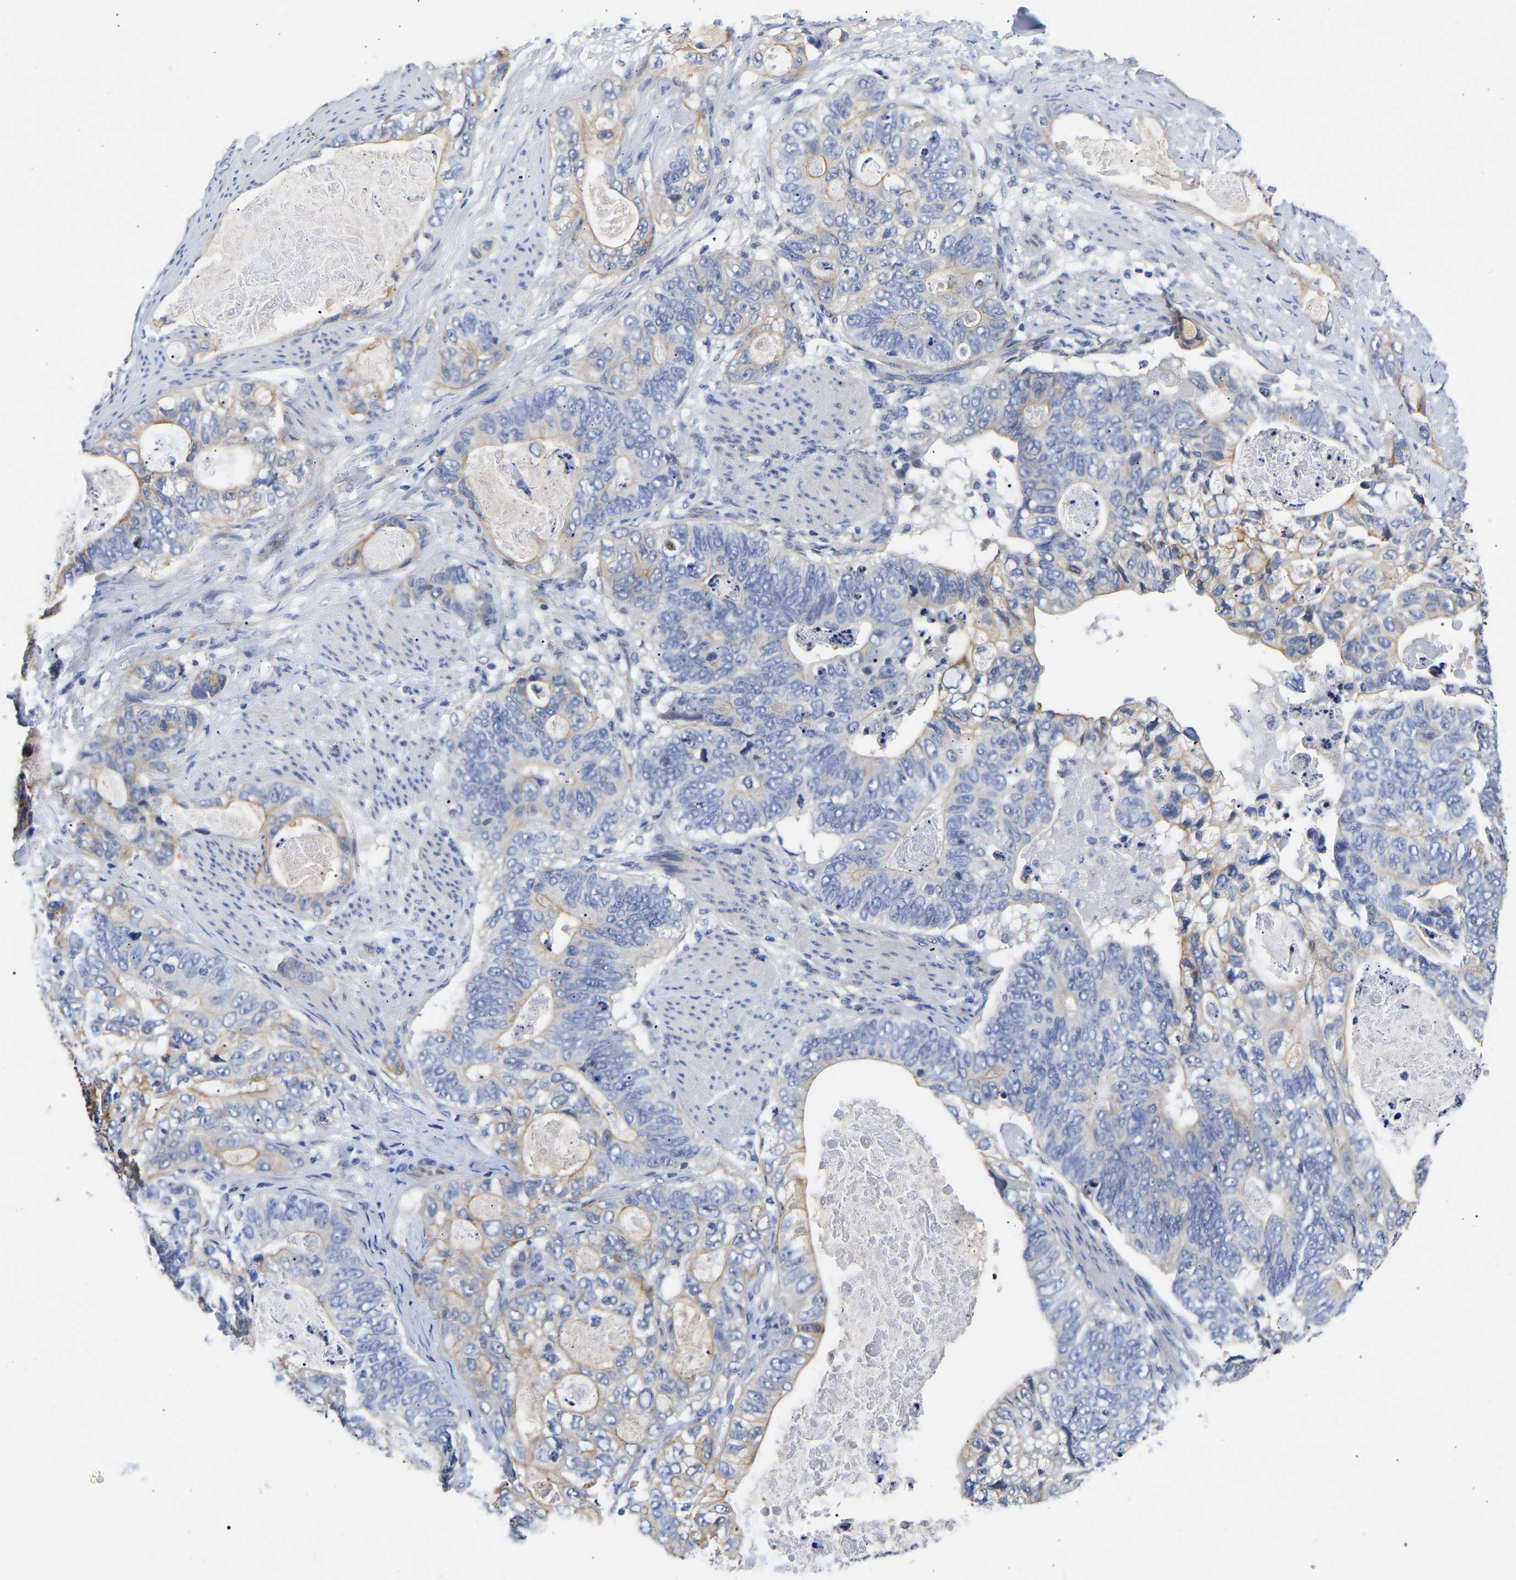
{"staining": {"intensity": "negative", "quantity": "none", "location": "none"}, "tissue": "stomach cancer", "cell_type": "Tumor cells", "image_type": "cancer", "snomed": [{"axis": "morphology", "description": "Normal tissue, NOS"}, {"axis": "morphology", "description": "Adenocarcinoma, NOS"}, {"axis": "topography", "description": "Stomach"}], "caption": "Micrograph shows no significant protein expression in tumor cells of stomach adenocarcinoma. (Brightfield microscopy of DAB IHC at high magnification).", "gene": "CCDC6", "patient": {"sex": "female", "age": 89}}